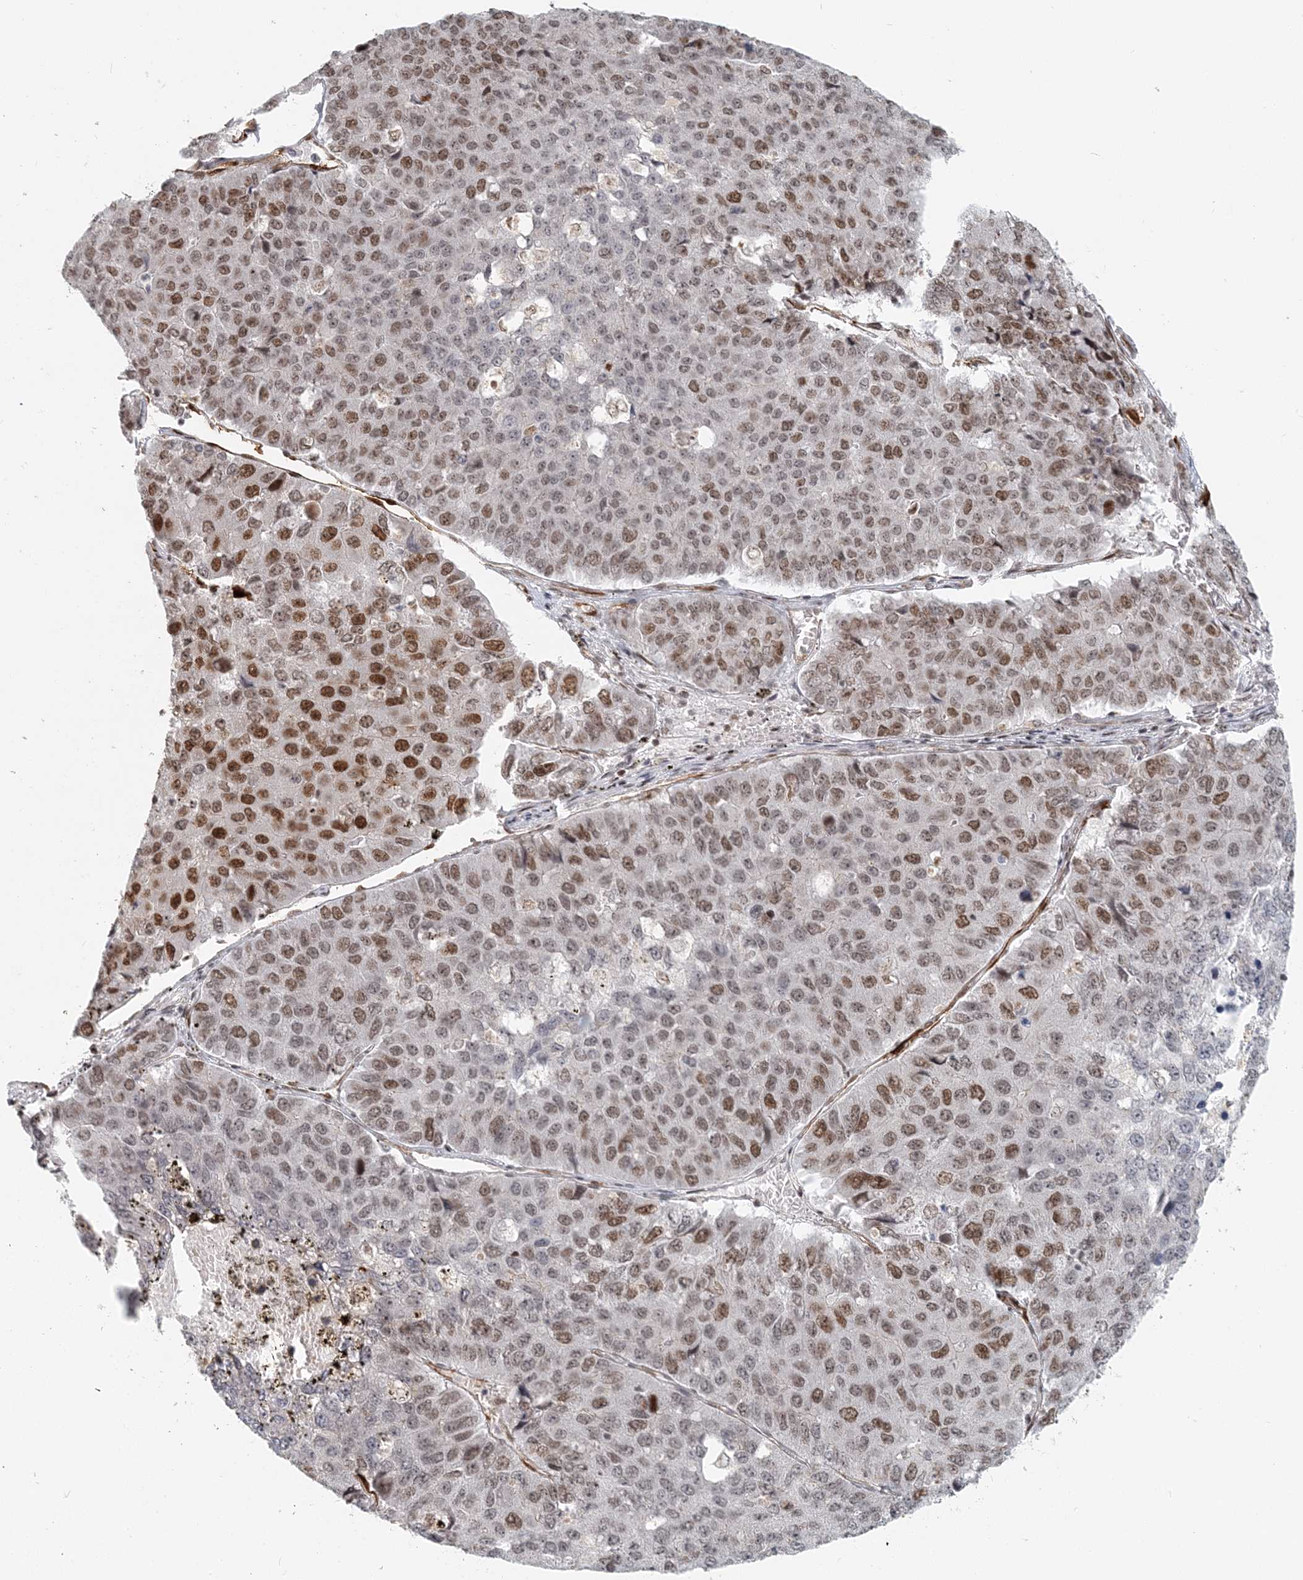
{"staining": {"intensity": "moderate", "quantity": ">75%", "location": "nuclear"}, "tissue": "pancreatic cancer", "cell_type": "Tumor cells", "image_type": "cancer", "snomed": [{"axis": "morphology", "description": "Adenocarcinoma, NOS"}, {"axis": "topography", "description": "Pancreas"}], "caption": "Pancreatic cancer (adenocarcinoma) stained with DAB IHC demonstrates medium levels of moderate nuclear expression in approximately >75% of tumor cells. Ihc stains the protein of interest in brown and the nuclei are stained blue.", "gene": "BAZ1B", "patient": {"sex": "male", "age": 50}}